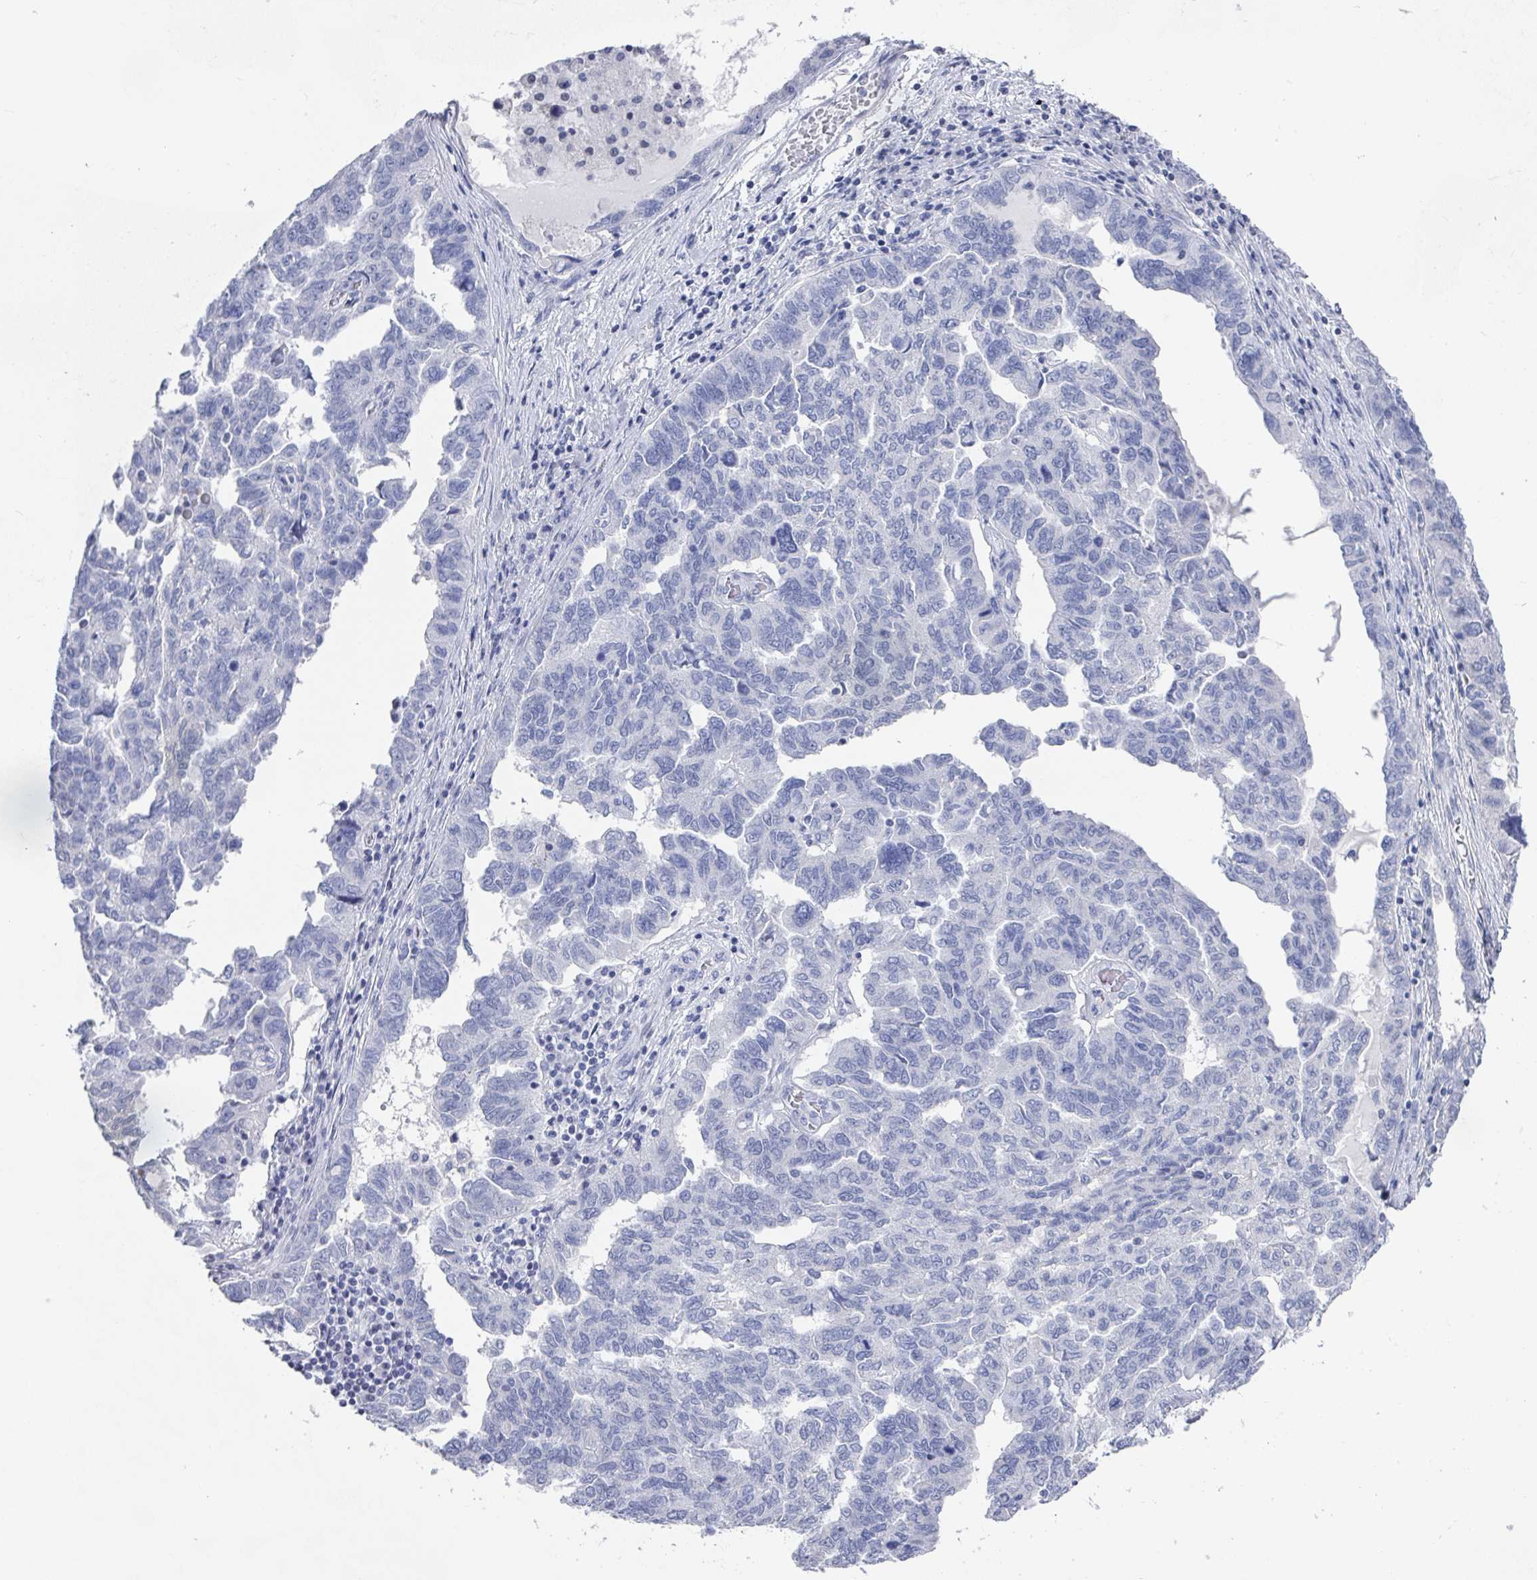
{"staining": {"intensity": "negative", "quantity": "none", "location": "none"}, "tissue": "ovarian cancer", "cell_type": "Tumor cells", "image_type": "cancer", "snomed": [{"axis": "morphology", "description": "Cystadenocarcinoma, serous, NOS"}, {"axis": "topography", "description": "Ovary"}], "caption": "DAB (3,3'-diaminobenzidine) immunohistochemical staining of ovarian cancer (serous cystadenocarcinoma) exhibits no significant positivity in tumor cells.", "gene": "CAMKV", "patient": {"sex": "female", "age": 64}}